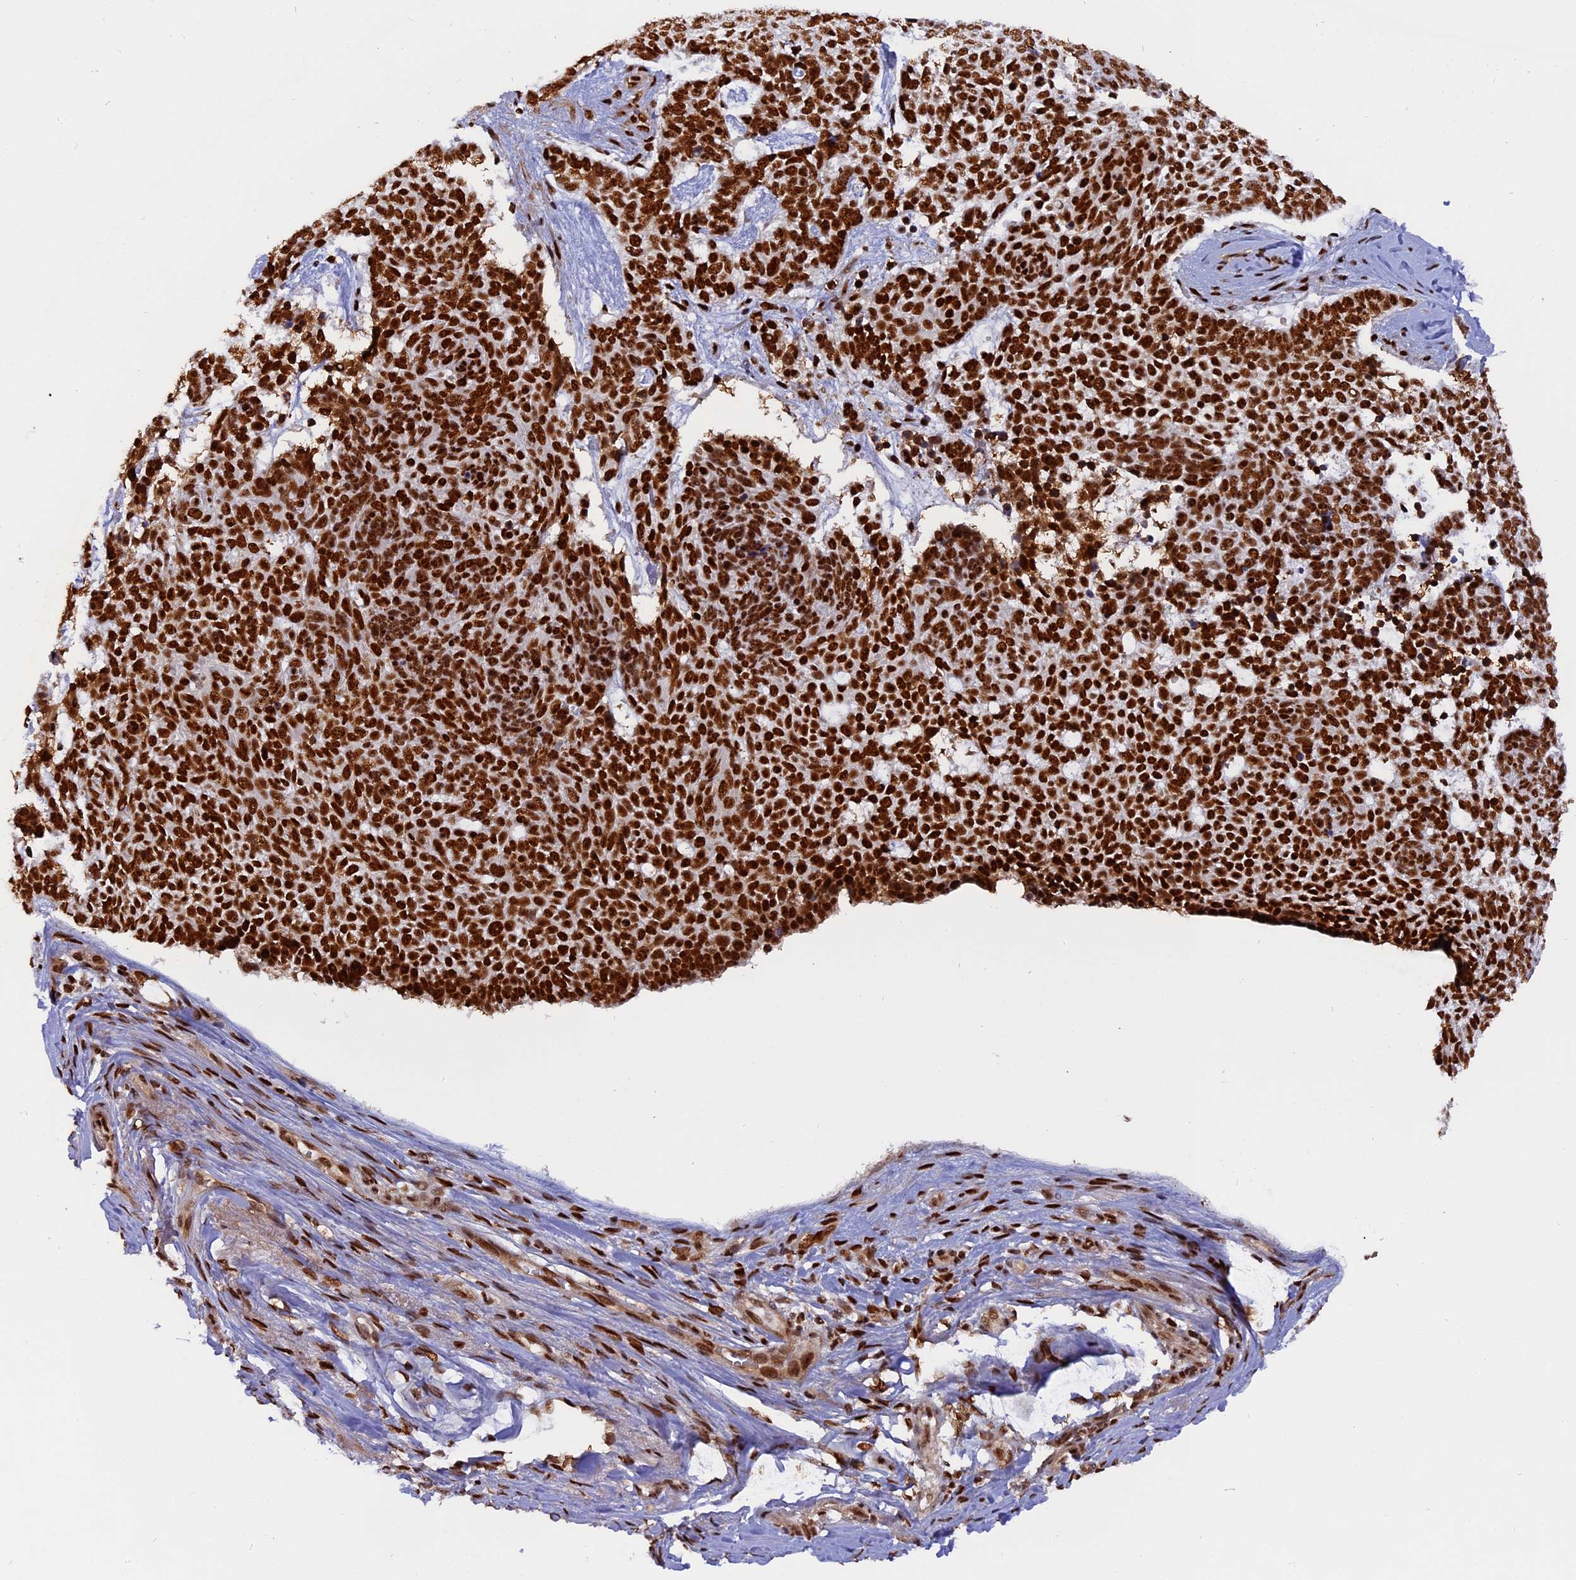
{"staining": {"intensity": "strong", "quantity": ">75%", "location": "nuclear"}, "tissue": "skin cancer", "cell_type": "Tumor cells", "image_type": "cancer", "snomed": [{"axis": "morphology", "description": "Basal cell carcinoma"}, {"axis": "topography", "description": "Skin"}], "caption": "Protein analysis of skin basal cell carcinoma tissue exhibits strong nuclear positivity in about >75% of tumor cells. Immunohistochemistry stains the protein in brown and the nuclei are stained blue.", "gene": "RAMAC", "patient": {"sex": "female", "age": 81}}